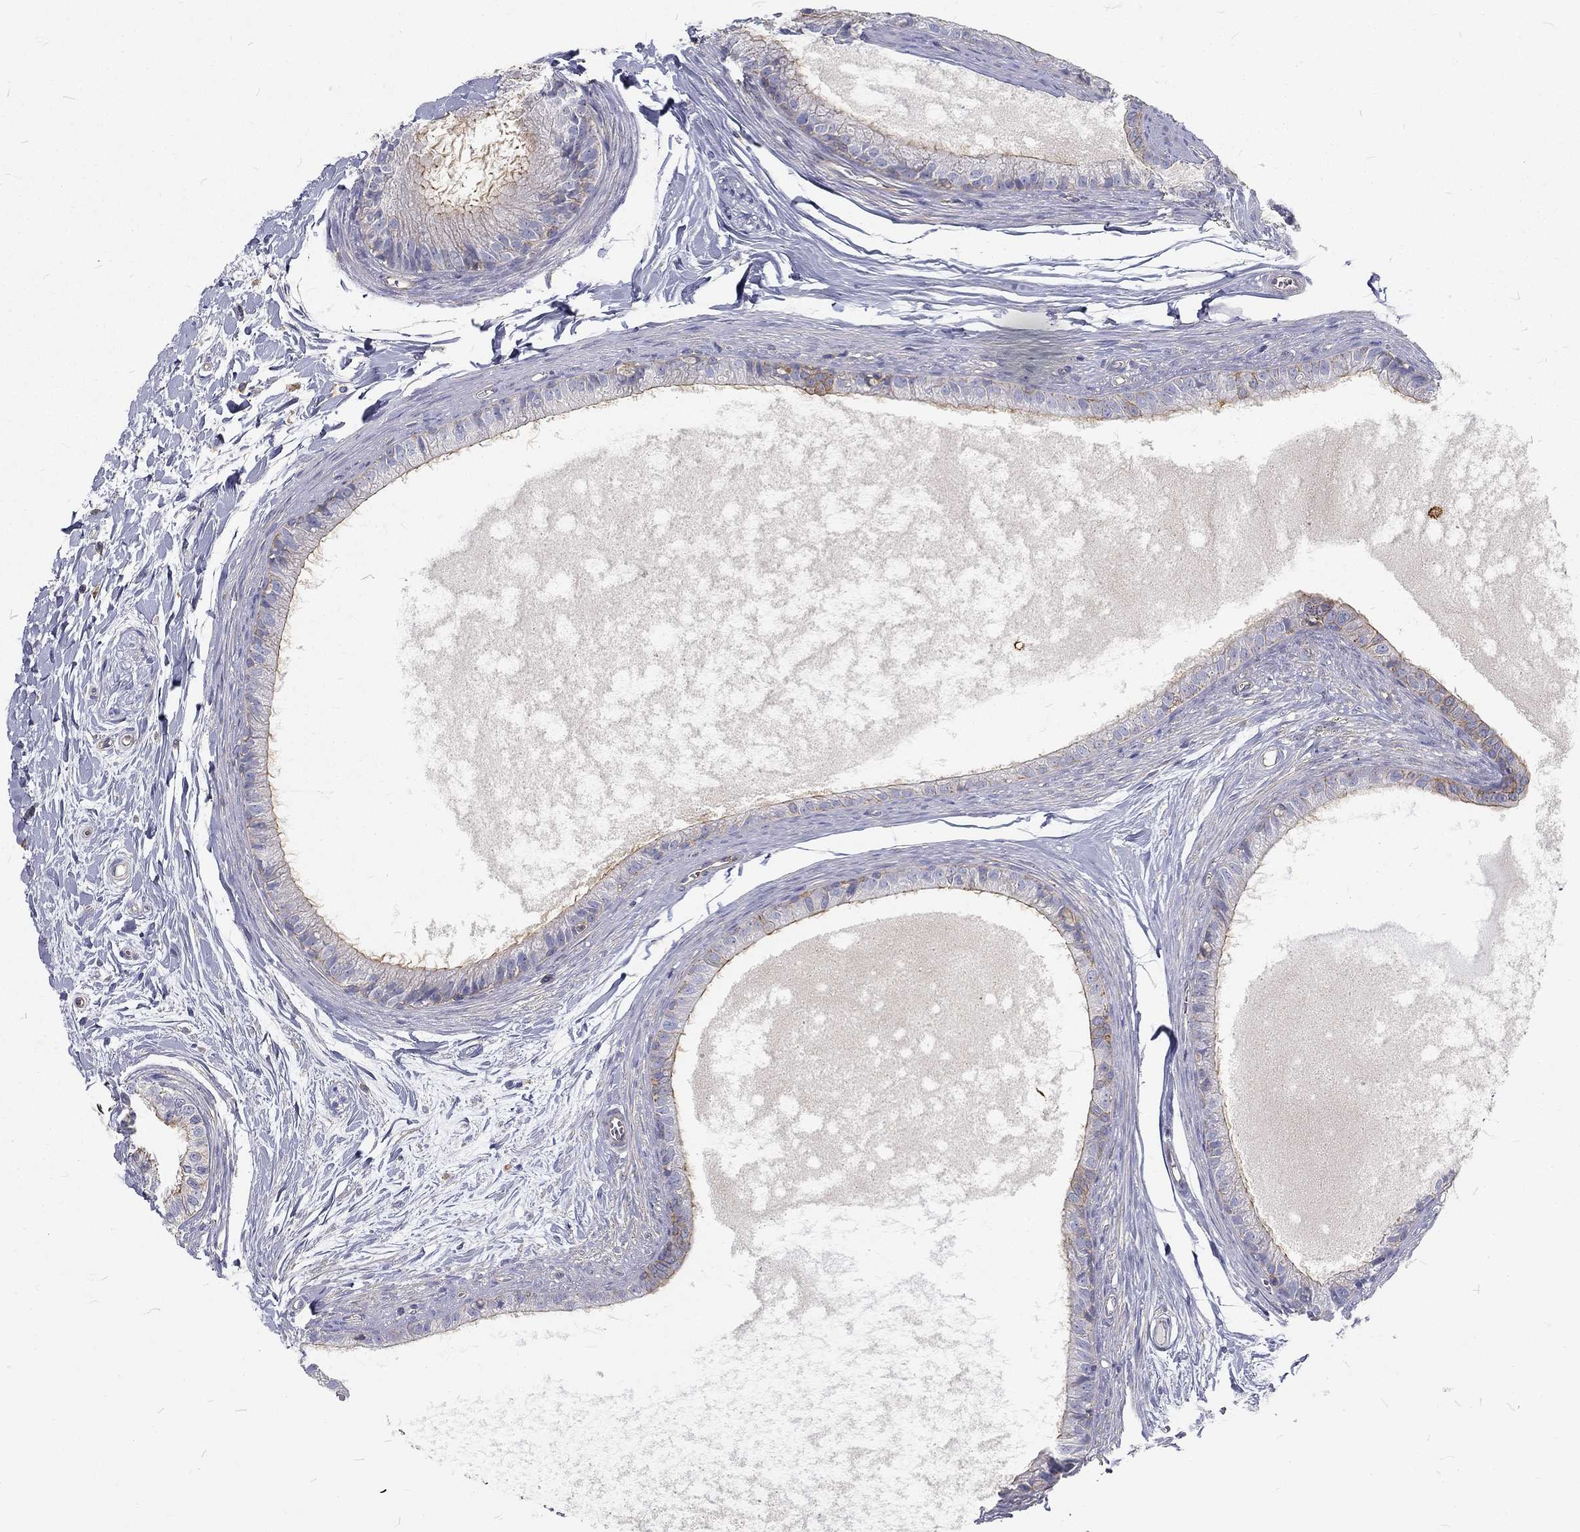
{"staining": {"intensity": "strong", "quantity": "25%-75%", "location": "cytoplasmic/membranous"}, "tissue": "epididymis", "cell_type": "Glandular cells", "image_type": "normal", "snomed": [{"axis": "morphology", "description": "Normal tissue, NOS"}, {"axis": "topography", "description": "Epididymis"}], "caption": "Glandular cells exhibit high levels of strong cytoplasmic/membranous expression in approximately 25%-75% of cells in benign human epididymis. (Stains: DAB in brown, nuclei in blue, Microscopy: brightfield microscopy at high magnification).", "gene": "MTMR11", "patient": {"sex": "male", "age": 51}}